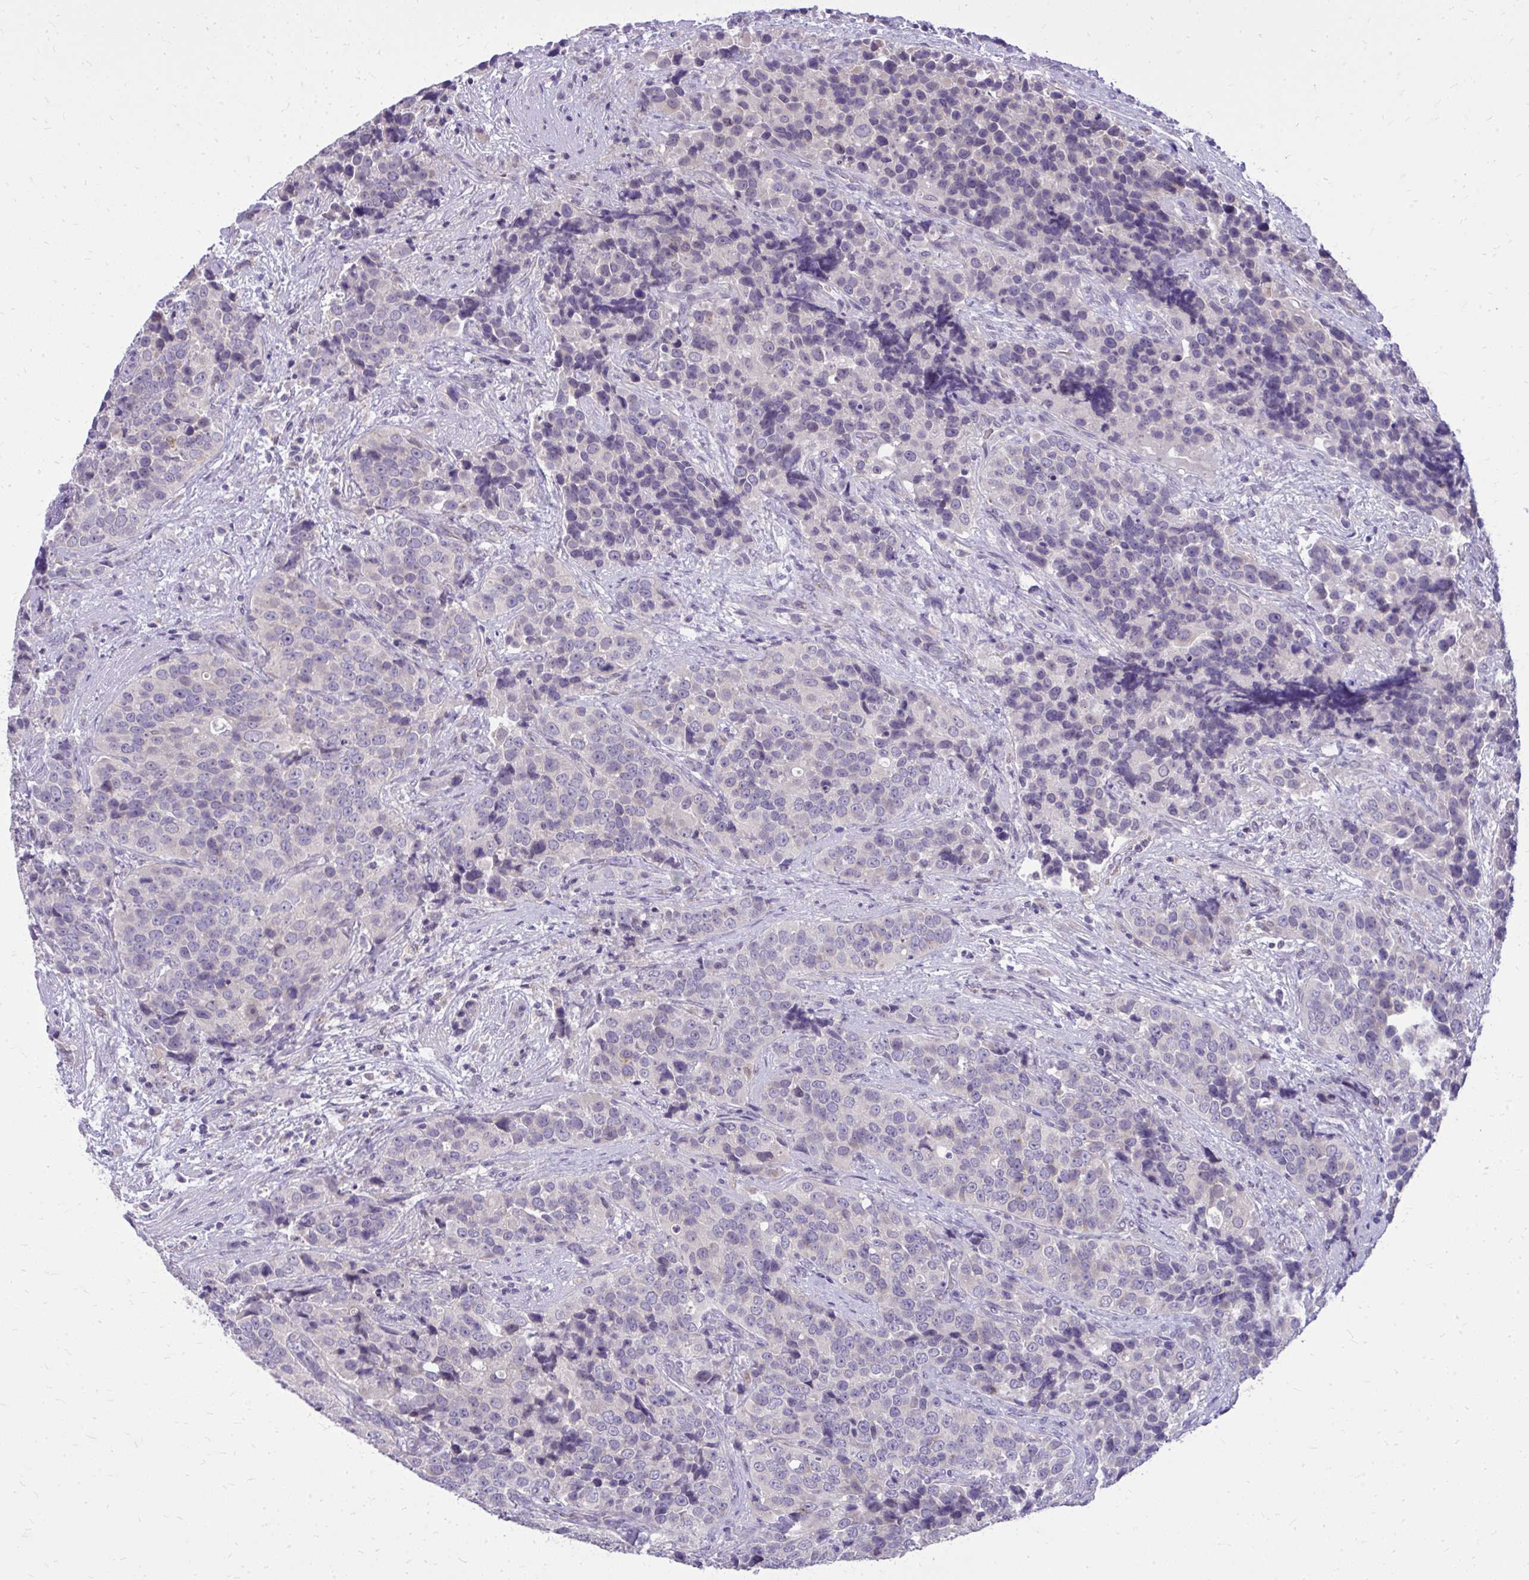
{"staining": {"intensity": "negative", "quantity": "none", "location": "none"}, "tissue": "urothelial cancer", "cell_type": "Tumor cells", "image_type": "cancer", "snomed": [{"axis": "morphology", "description": "Urothelial carcinoma, NOS"}, {"axis": "topography", "description": "Urinary bladder"}], "caption": "Image shows no protein staining in tumor cells of transitional cell carcinoma tissue. (Stains: DAB (3,3'-diaminobenzidine) immunohistochemistry with hematoxylin counter stain, Microscopy: brightfield microscopy at high magnification).", "gene": "DPY19L1", "patient": {"sex": "male", "age": 52}}